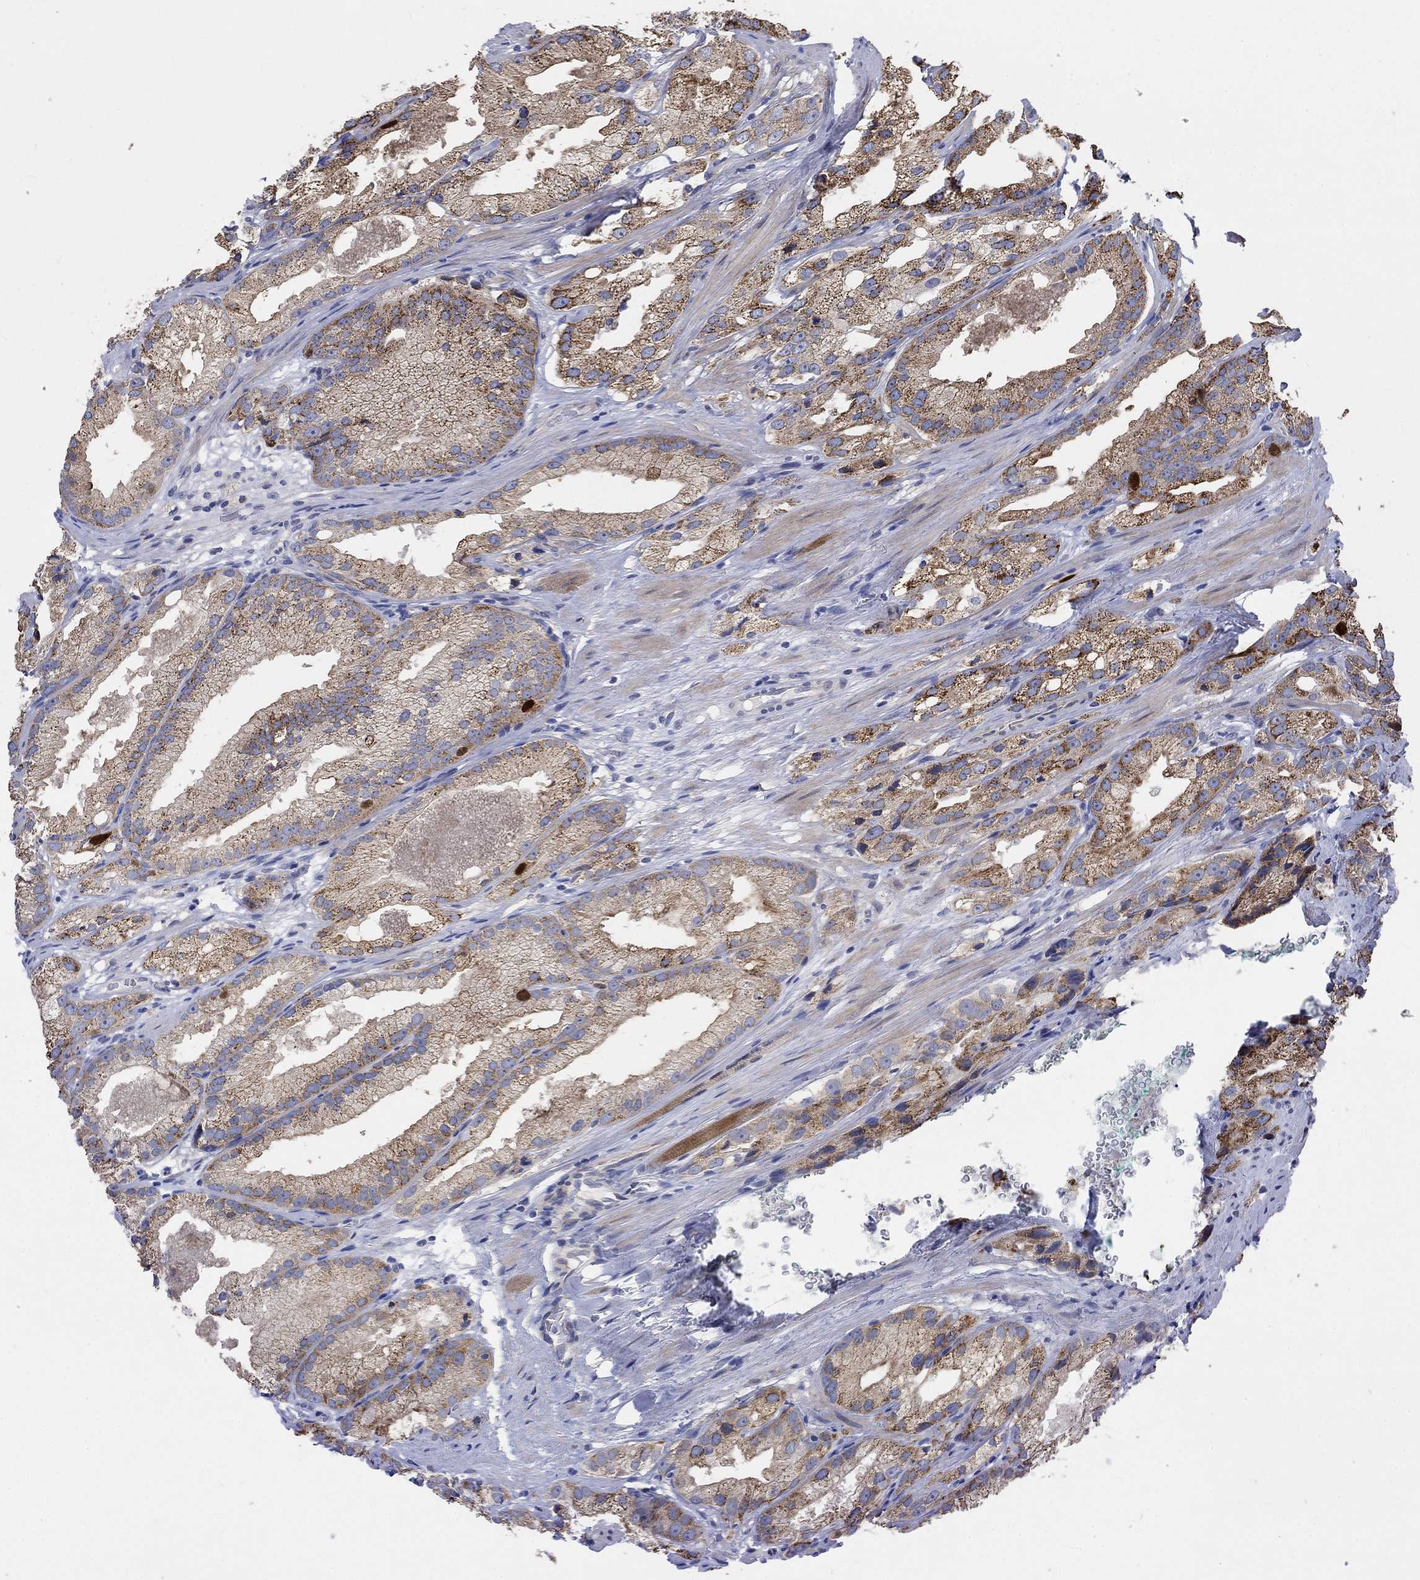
{"staining": {"intensity": "strong", "quantity": "<25%", "location": "cytoplasmic/membranous,nuclear"}, "tissue": "prostate cancer", "cell_type": "Tumor cells", "image_type": "cancer", "snomed": [{"axis": "morphology", "description": "Adenocarcinoma, High grade"}, {"axis": "topography", "description": "Prostate and seminal vesicle, NOS"}], "caption": "Immunohistochemical staining of human prostate cancer (adenocarcinoma (high-grade)) exhibits medium levels of strong cytoplasmic/membranous and nuclear protein expression in about <25% of tumor cells.", "gene": "PRC1", "patient": {"sex": "male", "age": 62}}